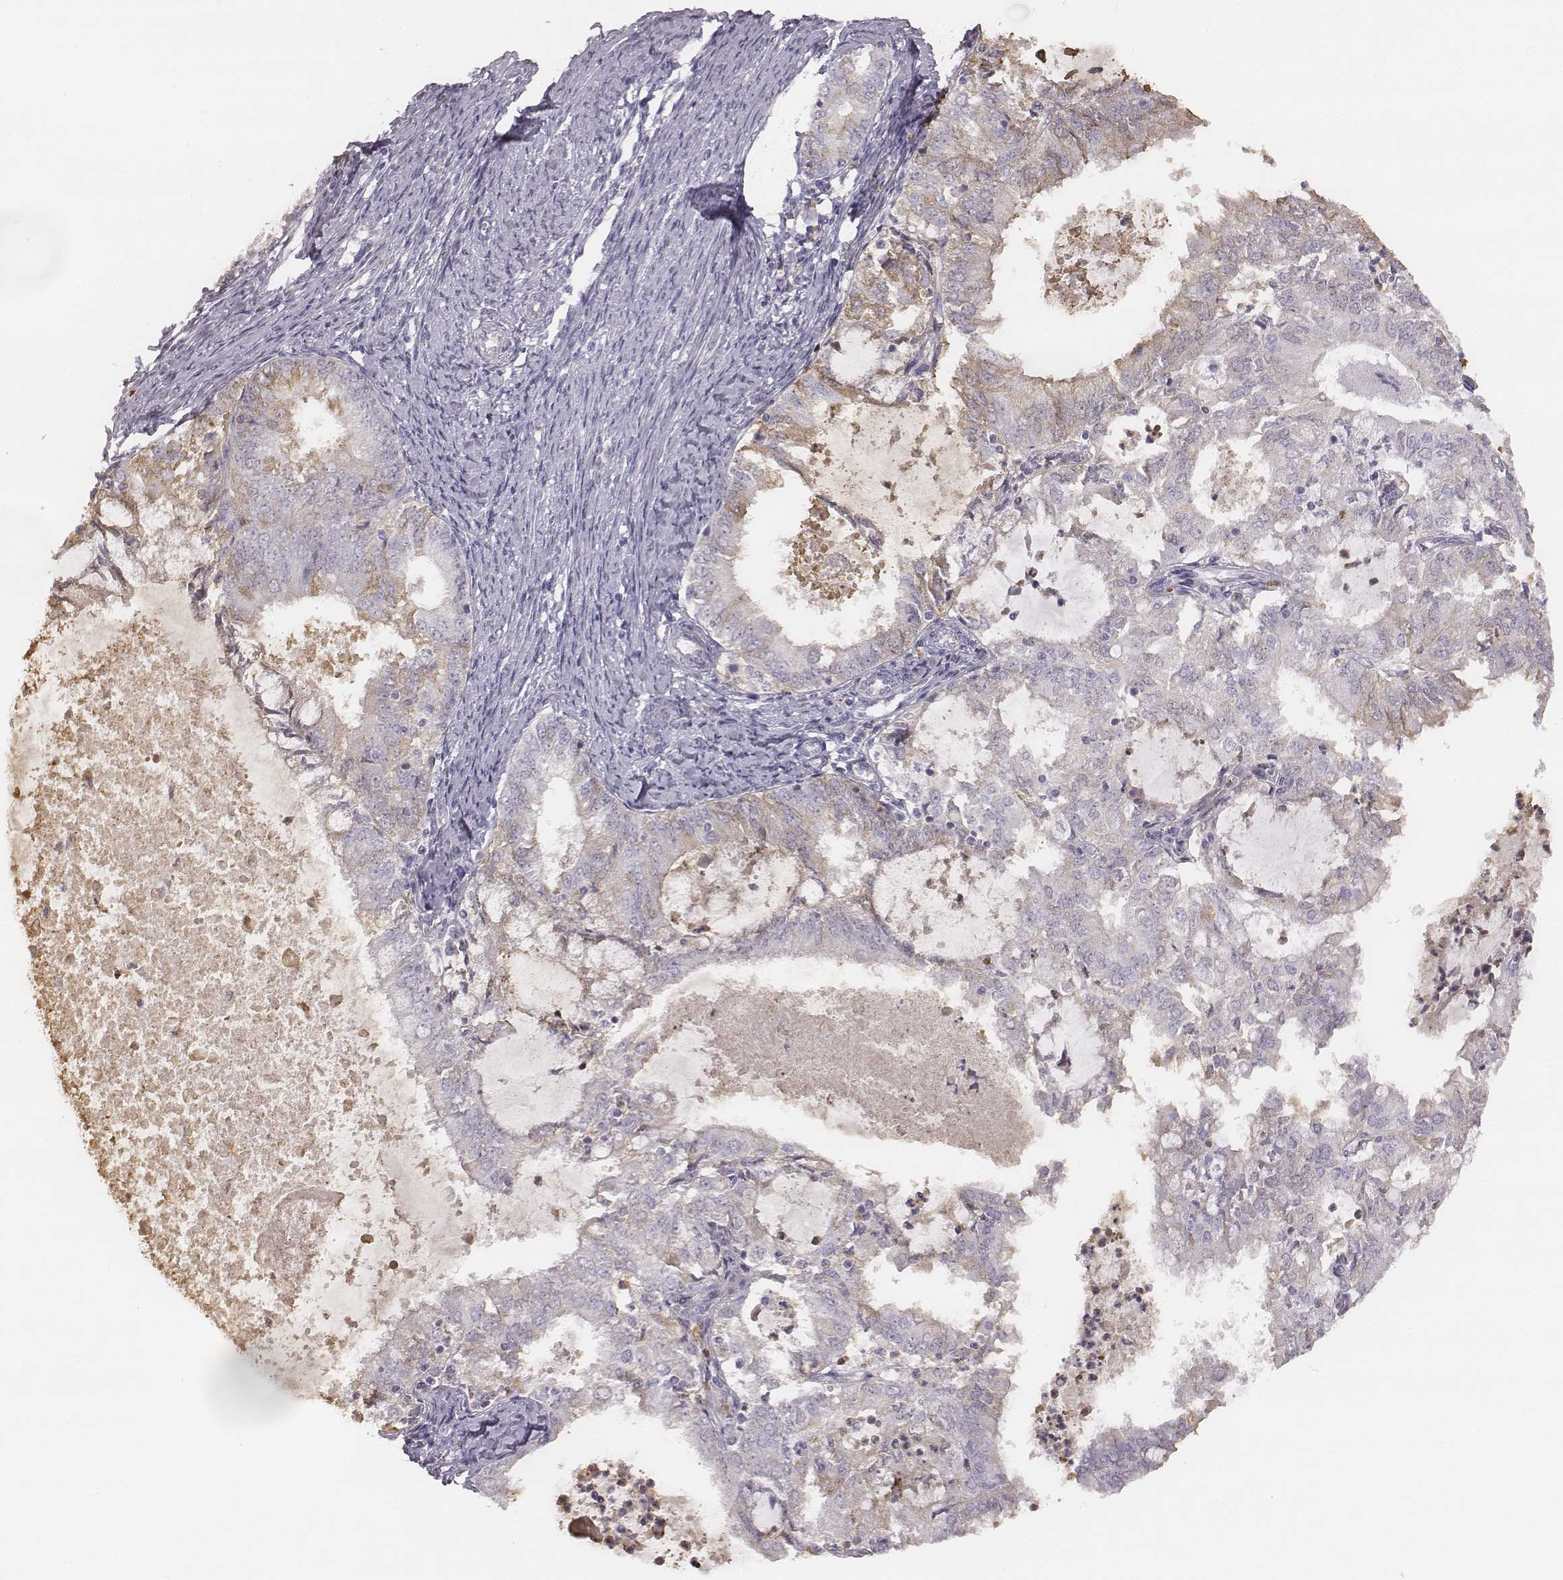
{"staining": {"intensity": "negative", "quantity": "none", "location": "none"}, "tissue": "endometrial cancer", "cell_type": "Tumor cells", "image_type": "cancer", "snomed": [{"axis": "morphology", "description": "Adenocarcinoma, NOS"}, {"axis": "topography", "description": "Endometrium"}], "caption": "High power microscopy histopathology image of an immunohistochemistry histopathology image of endometrial adenocarcinoma, revealing no significant expression in tumor cells. (IHC, brightfield microscopy, high magnification).", "gene": "KCNJ12", "patient": {"sex": "female", "age": 57}}